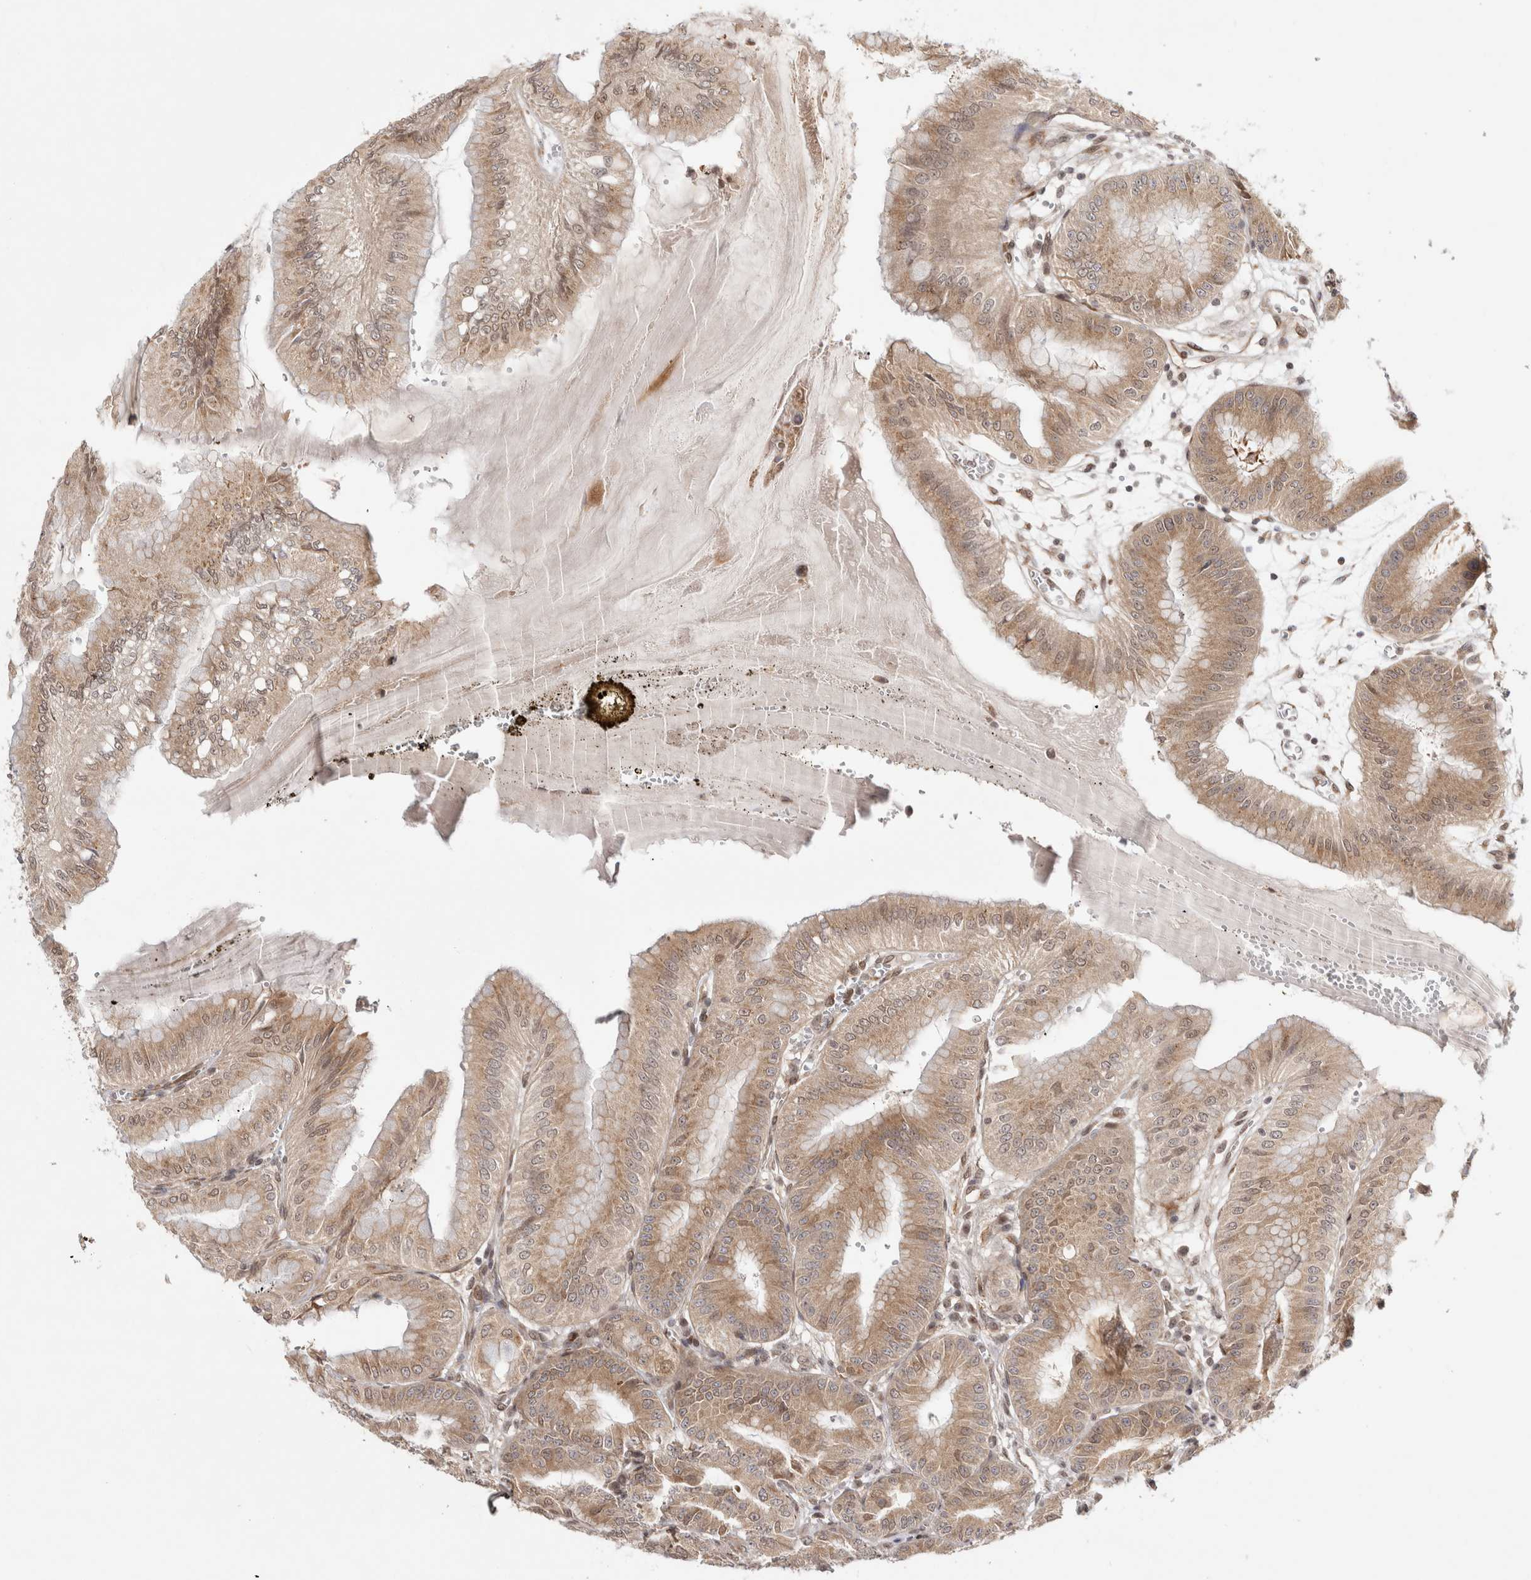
{"staining": {"intensity": "moderate", "quantity": ">75%", "location": "cytoplasmic/membranous,nuclear"}, "tissue": "stomach", "cell_type": "Glandular cells", "image_type": "normal", "snomed": [{"axis": "morphology", "description": "Normal tissue, NOS"}, {"axis": "topography", "description": "Stomach, lower"}], "caption": "IHC of unremarkable human stomach displays medium levels of moderate cytoplasmic/membranous,nuclear positivity in approximately >75% of glandular cells. (DAB (3,3'-diaminobenzidine) IHC, brown staining for protein, blue staining for nuclei).", "gene": "ZNF318", "patient": {"sex": "male", "age": 71}}